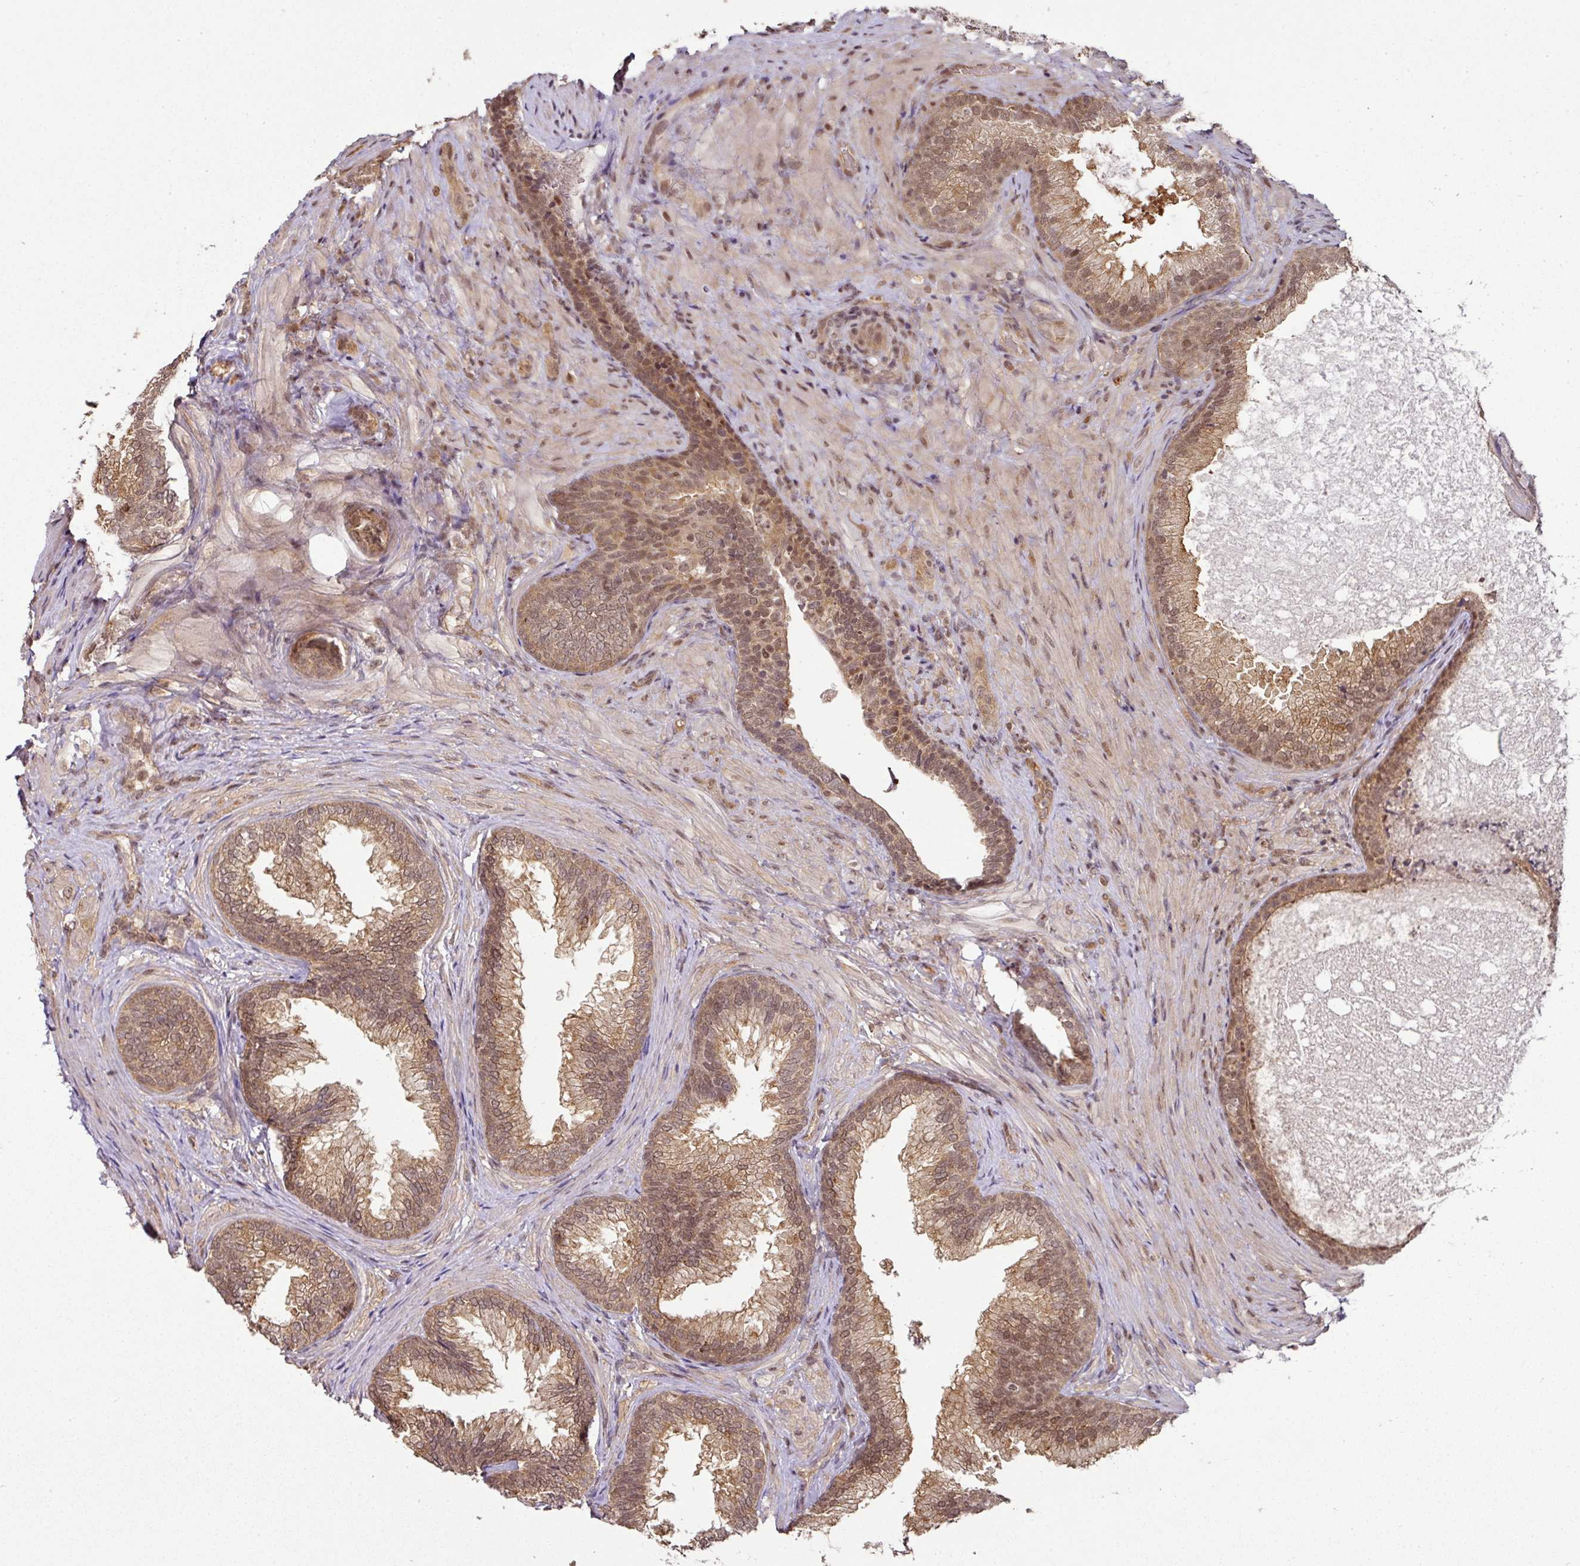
{"staining": {"intensity": "moderate", "quantity": ">75%", "location": "cytoplasmic/membranous,nuclear"}, "tissue": "prostate", "cell_type": "Glandular cells", "image_type": "normal", "snomed": [{"axis": "morphology", "description": "Normal tissue, NOS"}, {"axis": "topography", "description": "Prostate"}], "caption": "Immunohistochemical staining of unremarkable human prostate displays >75% levels of moderate cytoplasmic/membranous,nuclear protein expression in about >75% of glandular cells. Nuclei are stained in blue.", "gene": "ANKRD18A", "patient": {"sex": "male", "age": 76}}